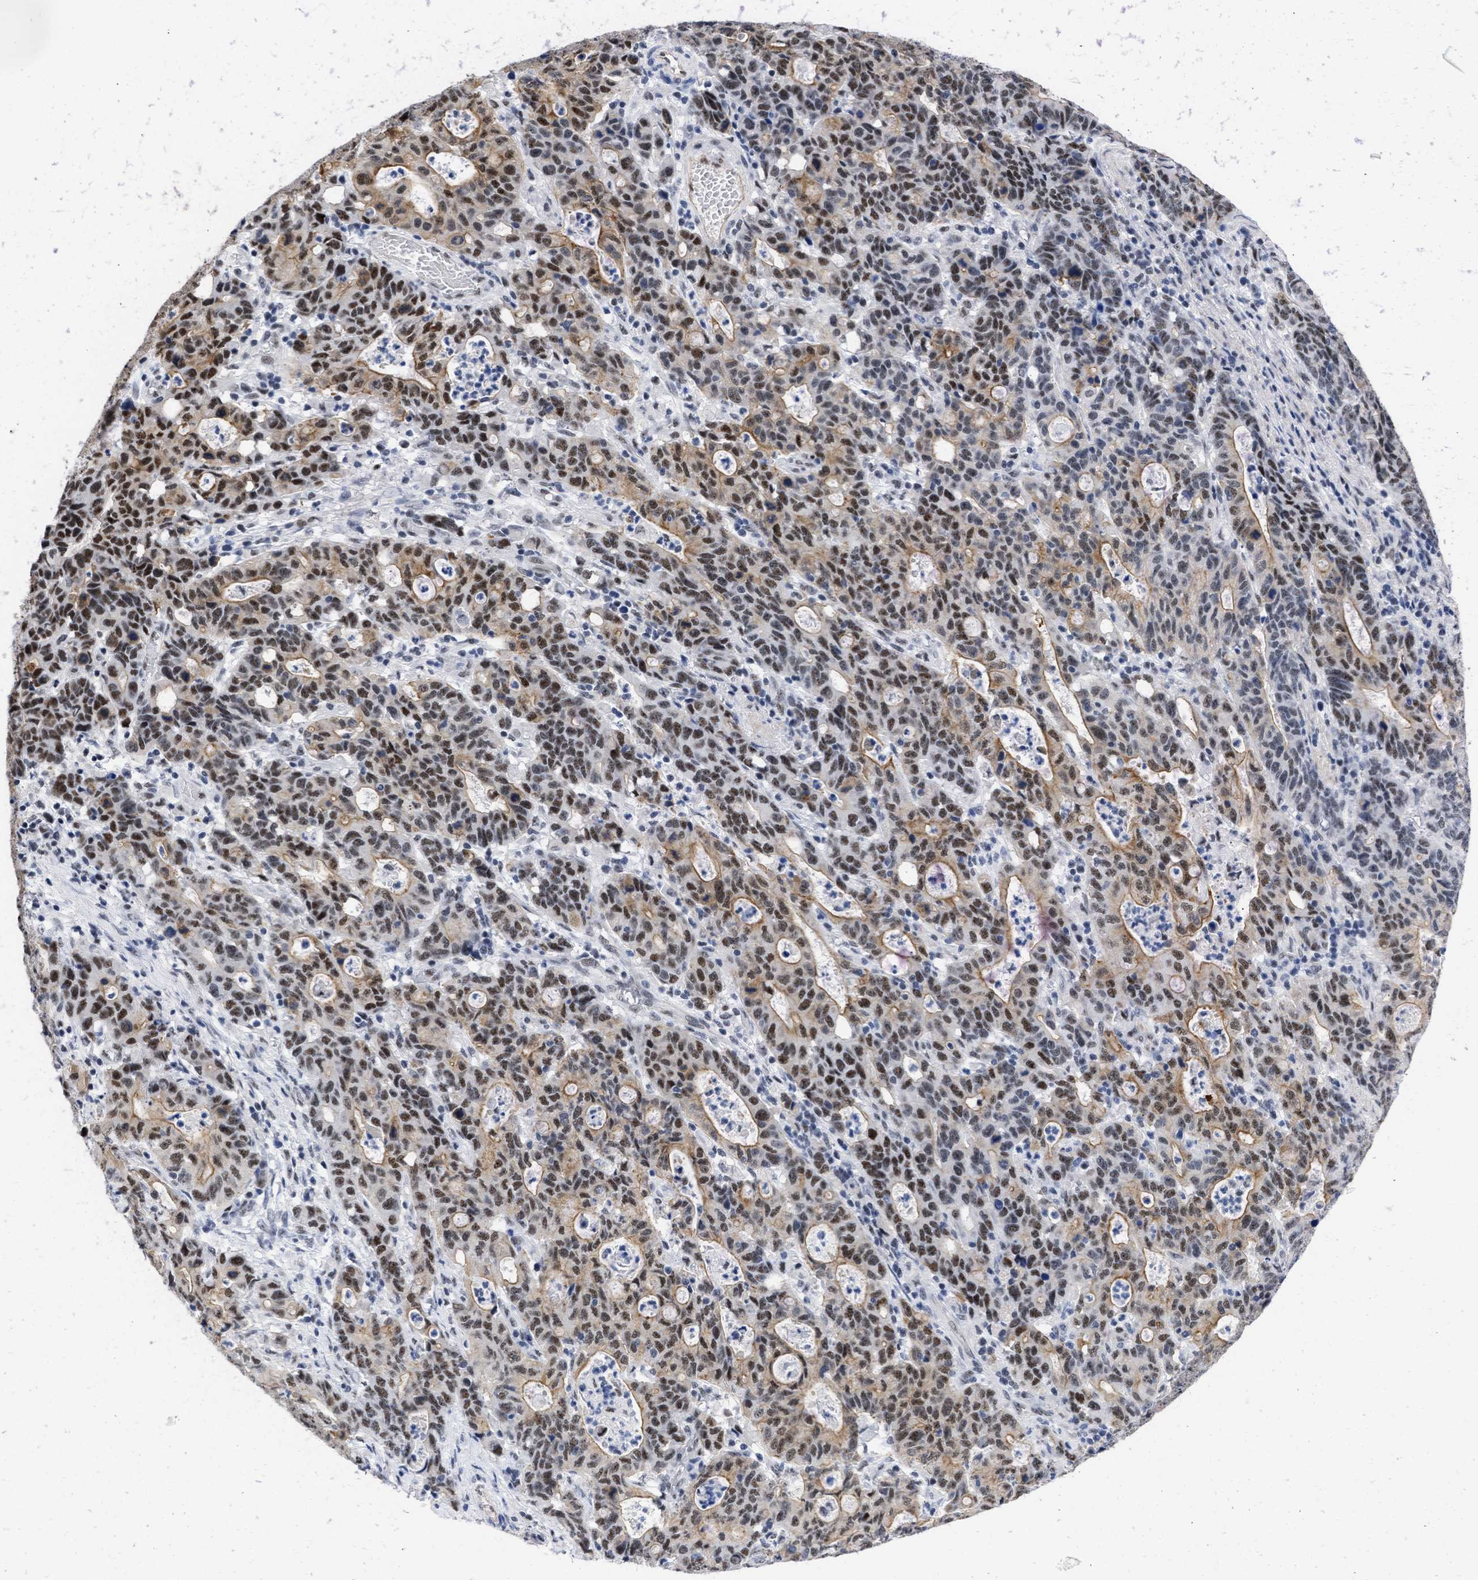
{"staining": {"intensity": "strong", "quantity": ">75%", "location": "cytoplasmic/membranous,nuclear"}, "tissue": "stomach cancer", "cell_type": "Tumor cells", "image_type": "cancer", "snomed": [{"axis": "morphology", "description": "Adenocarcinoma, NOS"}, {"axis": "topography", "description": "Stomach, upper"}], "caption": "Human stomach adenocarcinoma stained with a protein marker demonstrates strong staining in tumor cells.", "gene": "DDX41", "patient": {"sex": "male", "age": 69}}